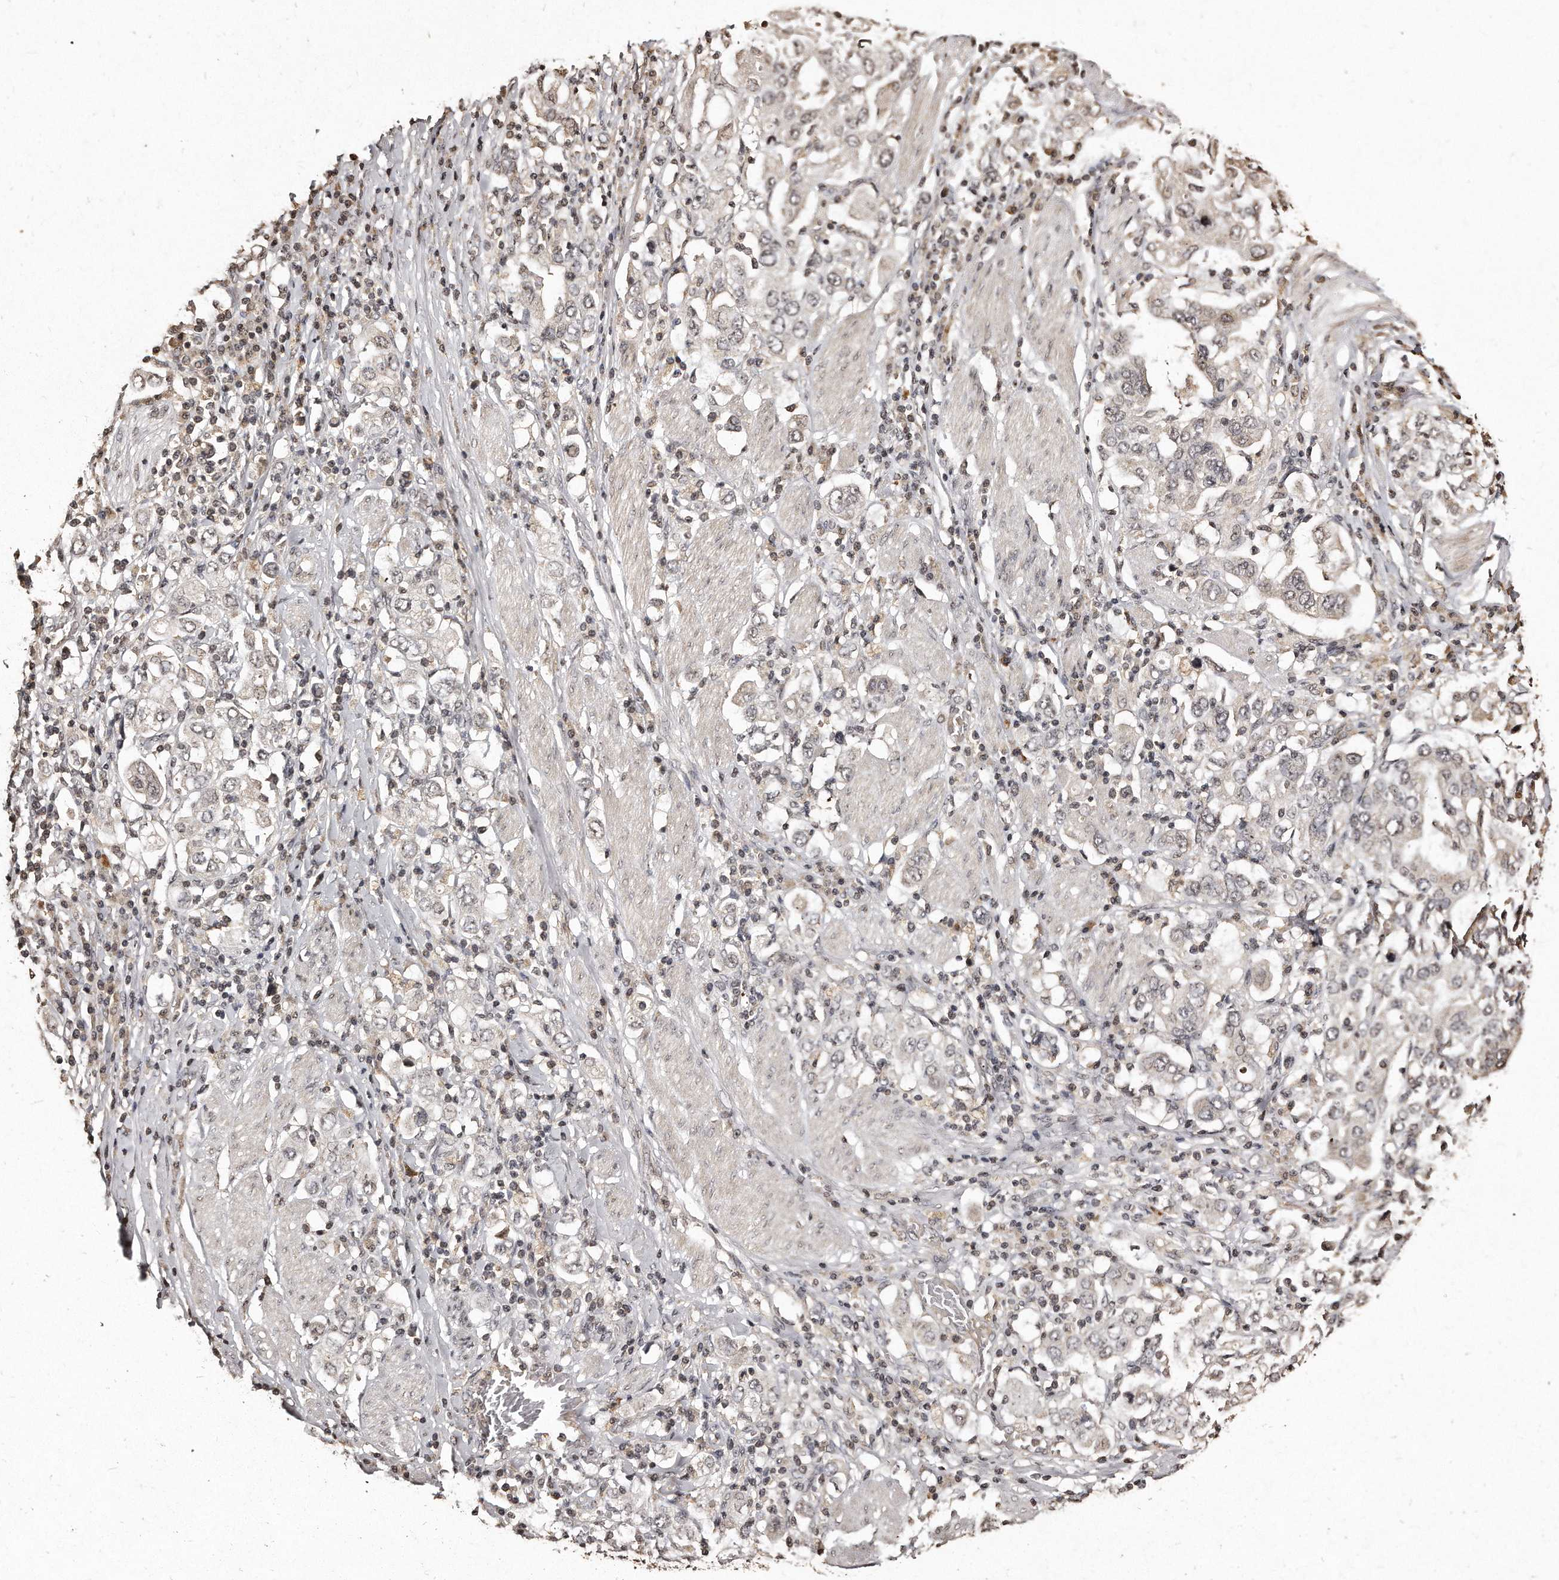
{"staining": {"intensity": "weak", "quantity": "<25%", "location": "nuclear"}, "tissue": "stomach cancer", "cell_type": "Tumor cells", "image_type": "cancer", "snomed": [{"axis": "morphology", "description": "Adenocarcinoma, NOS"}, {"axis": "topography", "description": "Stomach, upper"}], "caption": "Immunohistochemistry (IHC) micrograph of stomach cancer stained for a protein (brown), which exhibits no positivity in tumor cells.", "gene": "TSHR", "patient": {"sex": "male", "age": 62}}